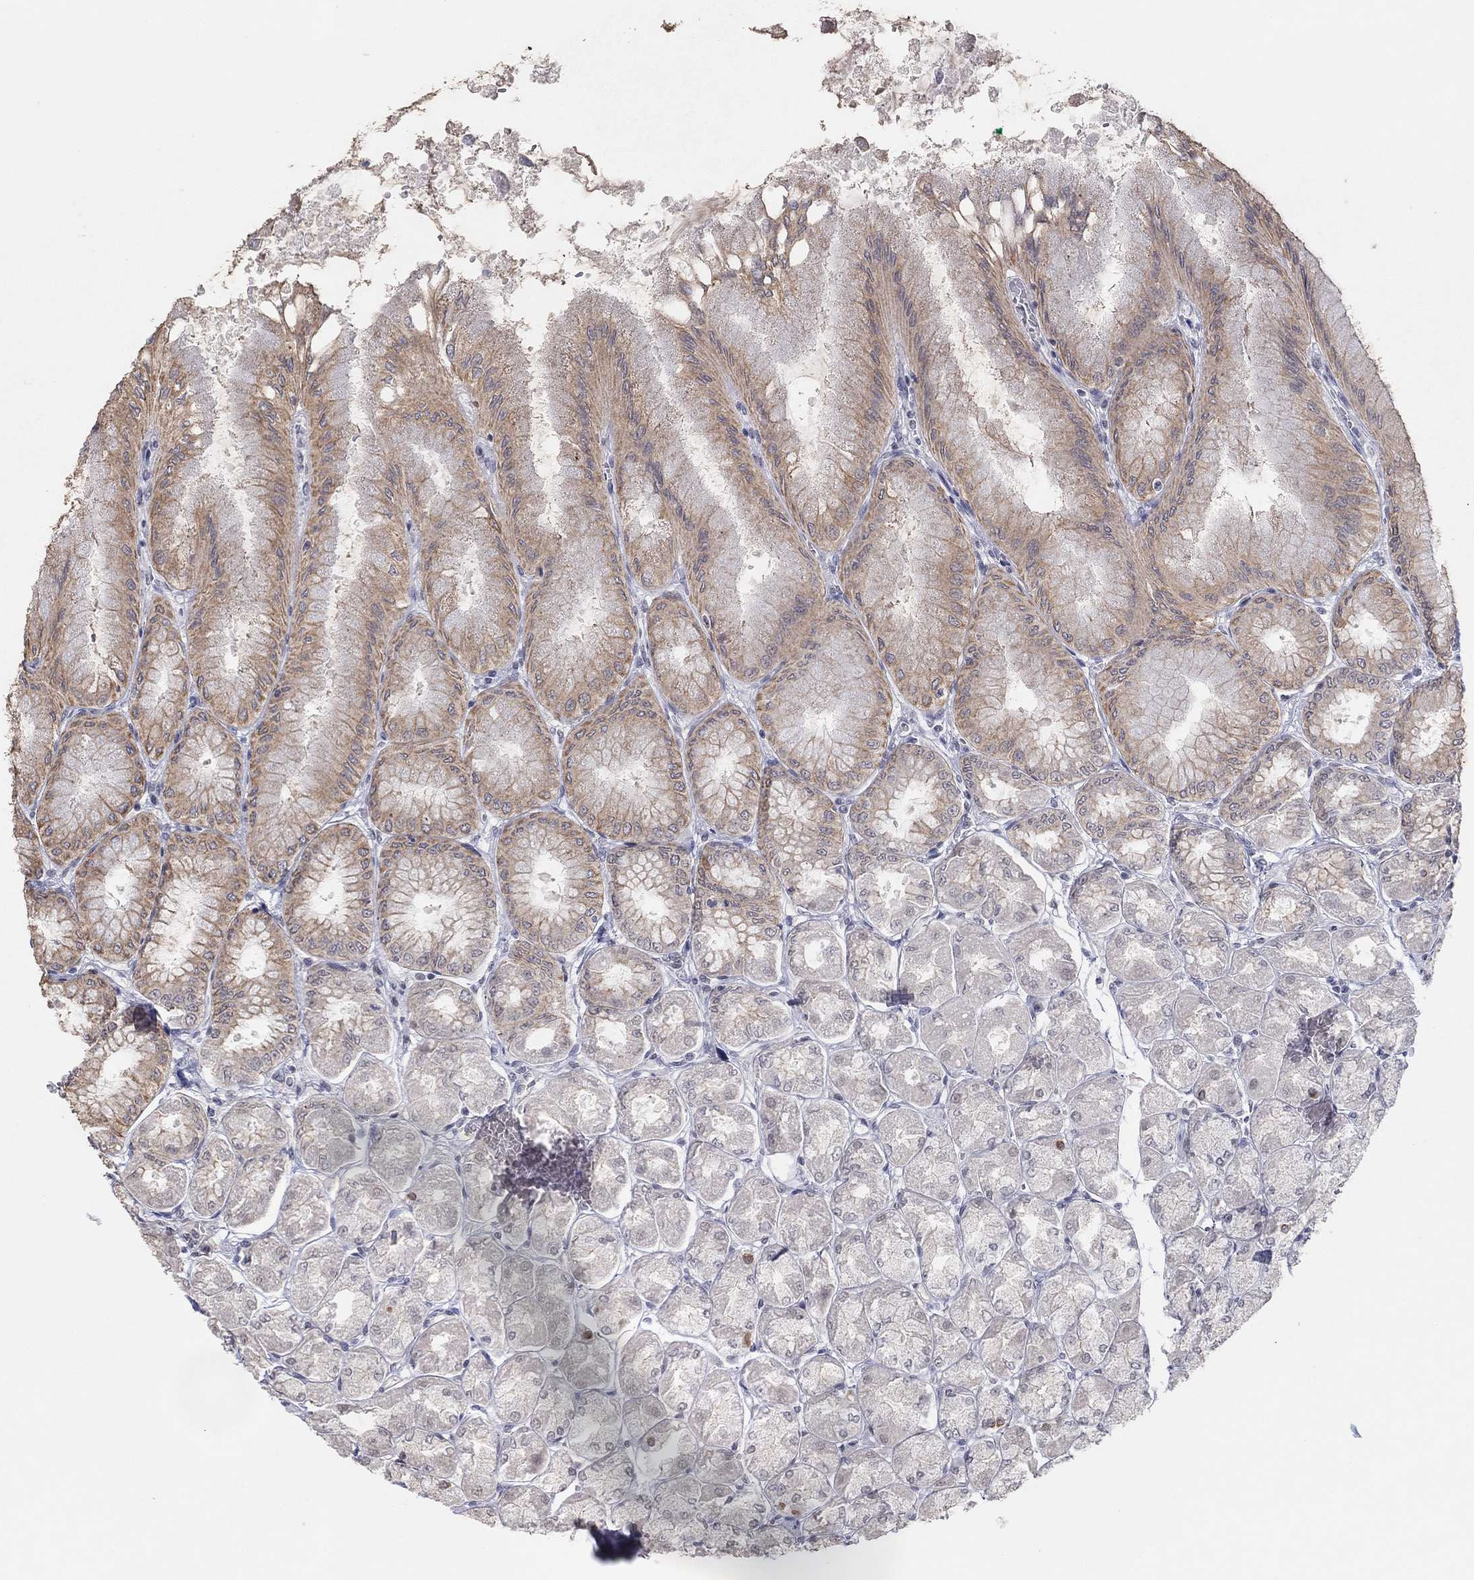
{"staining": {"intensity": "weak", "quantity": "25%-75%", "location": "cytoplasmic/membranous"}, "tissue": "stomach", "cell_type": "Glandular cells", "image_type": "normal", "snomed": [{"axis": "morphology", "description": "Normal tissue, NOS"}, {"axis": "topography", "description": "Stomach, upper"}], "caption": "This is an image of IHC staining of unremarkable stomach, which shows weak staining in the cytoplasmic/membranous of glandular cells.", "gene": "SLC22A2", "patient": {"sex": "male", "age": 60}}